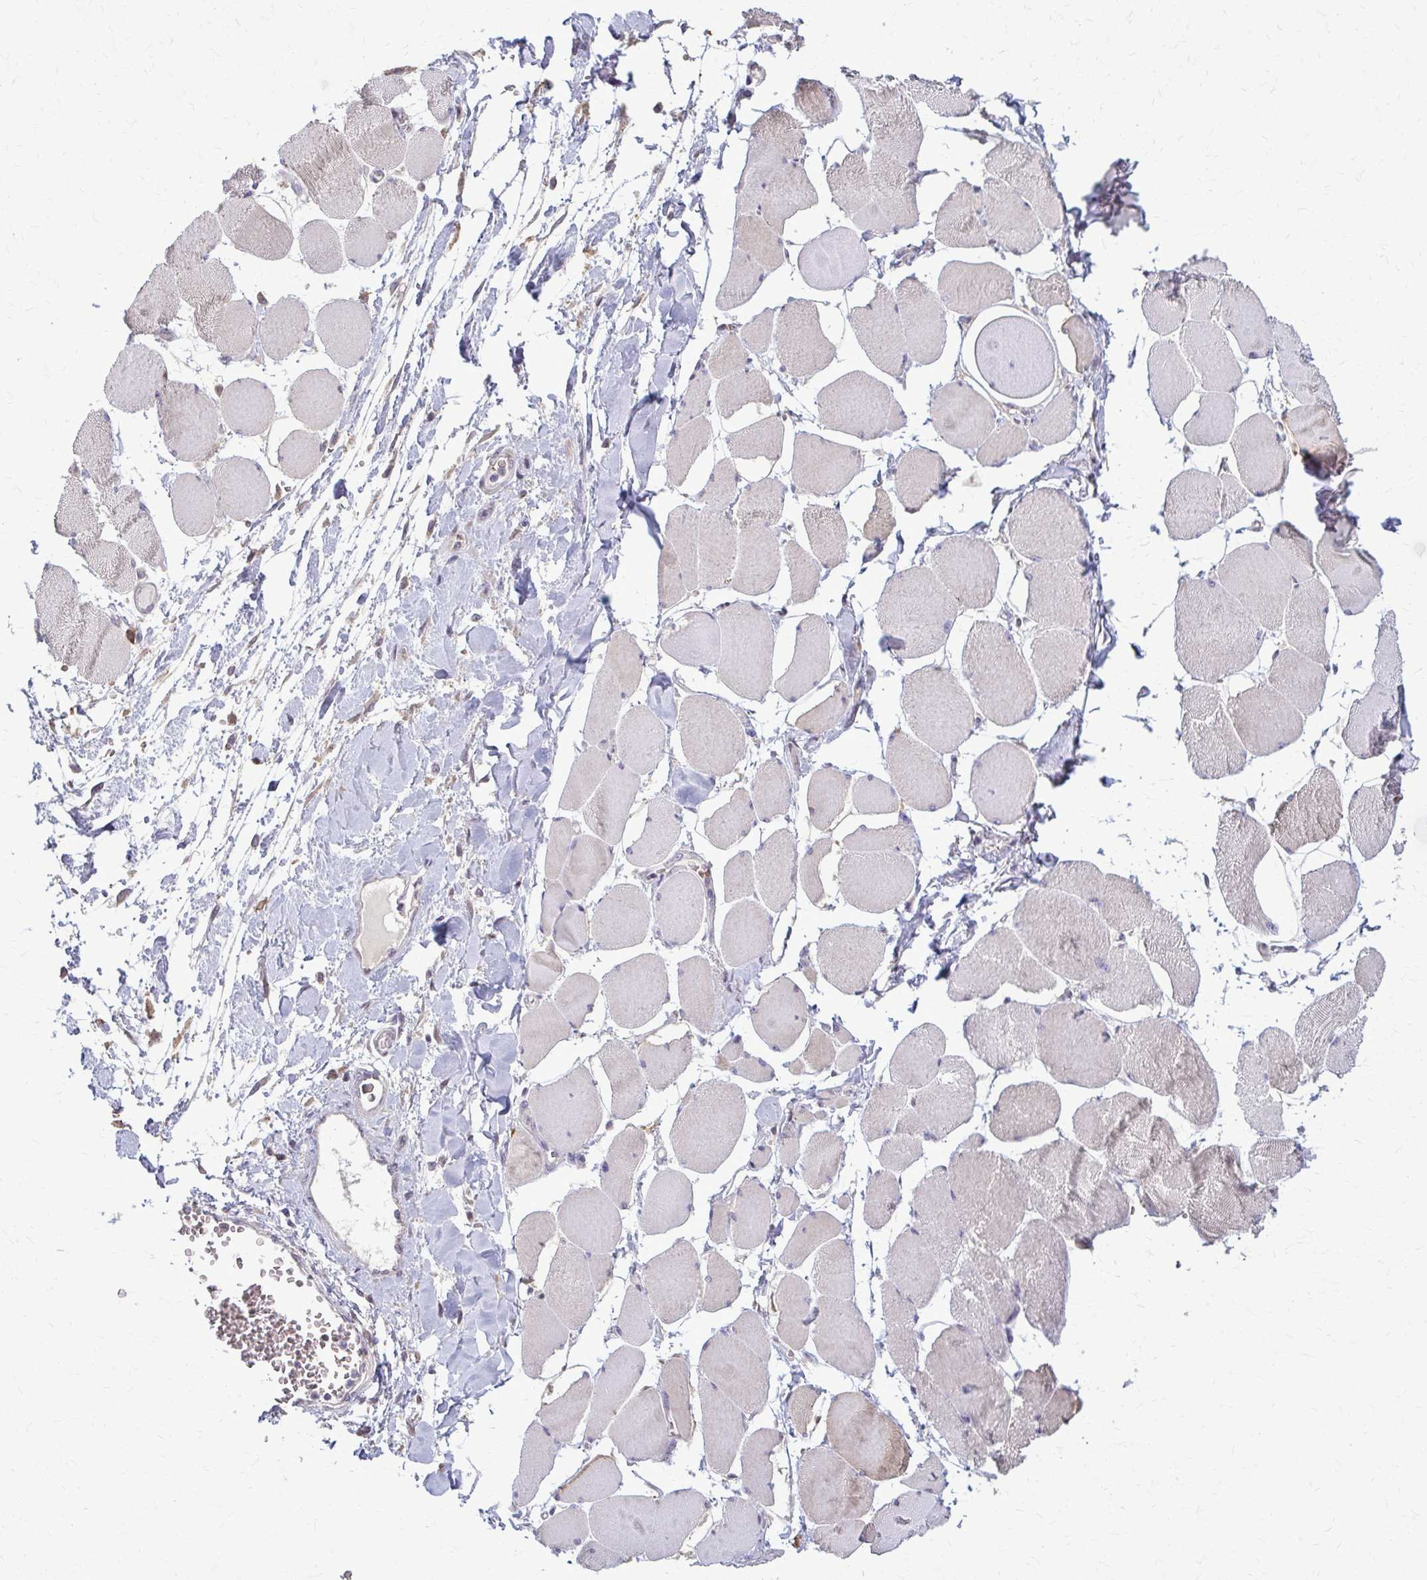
{"staining": {"intensity": "weak", "quantity": "25%-75%", "location": "cytoplasmic/membranous"}, "tissue": "skeletal muscle", "cell_type": "Myocytes", "image_type": "normal", "snomed": [{"axis": "morphology", "description": "Normal tissue, NOS"}, {"axis": "topography", "description": "Skeletal muscle"}], "caption": "This histopathology image exhibits immunohistochemistry staining of benign skeletal muscle, with low weak cytoplasmic/membranous expression in approximately 25%-75% of myocytes.", "gene": "ZNF34", "patient": {"sex": "female", "age": 75}}